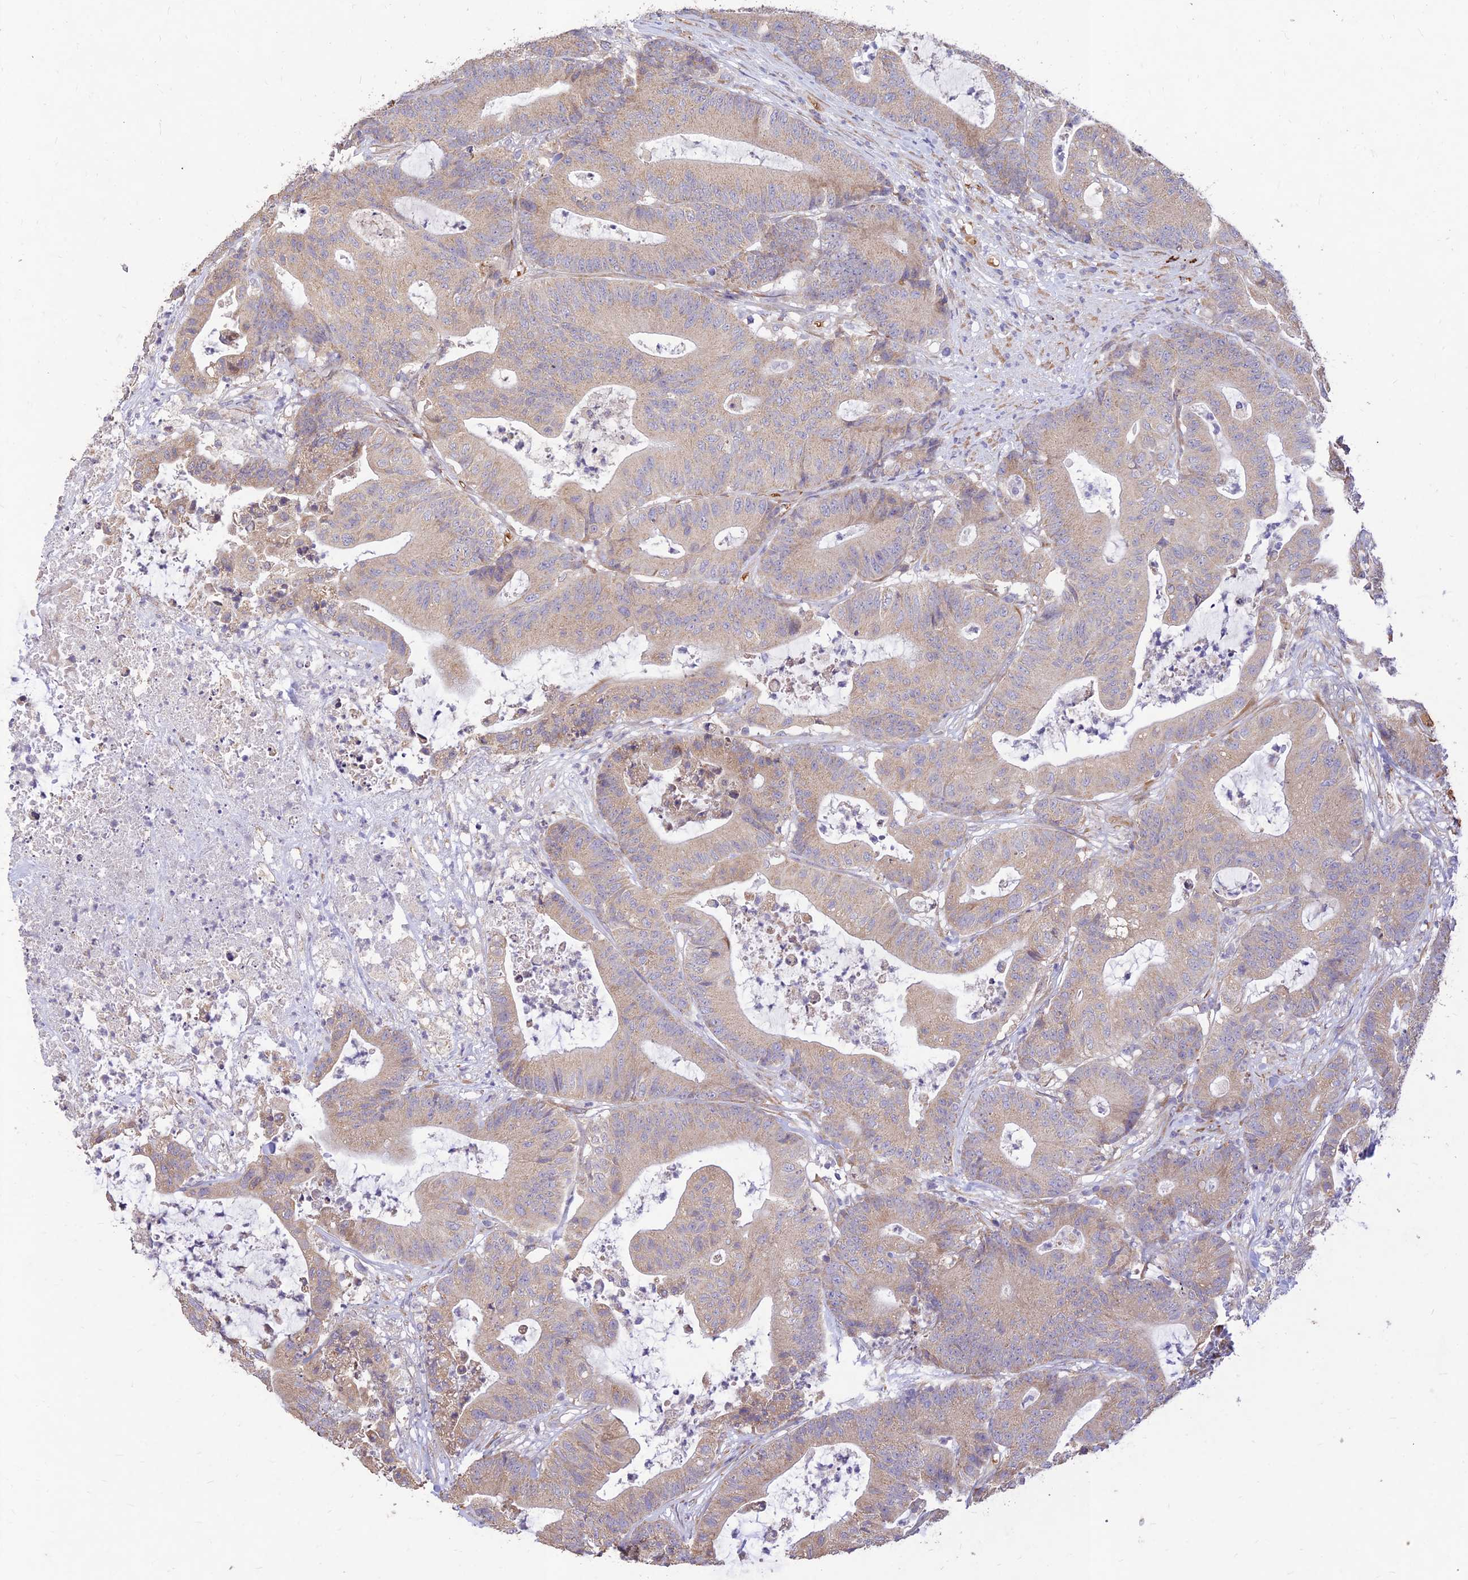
{"staining": {"intensity": "weak", "quantity": ">75%", "location": "cytoplasmic/membranous"}, "tissue": "colorectal cancer", "cell_type": "Tumor cells", "image_type": "cancer", "snomed": [{"axis": "morphology", "description": "Adenocarcinoma, NOS"}, {"axis": "topography", "description": "Colon"}], "caption": "Weak cytoplasmic/membranous staining for a protein is present in about >75% of tumor cells of colorectal adenocarcinoma using immunohistochemistry.", "gene": "PPP1R11", "patient": {"sex": "female", "age": 84}}